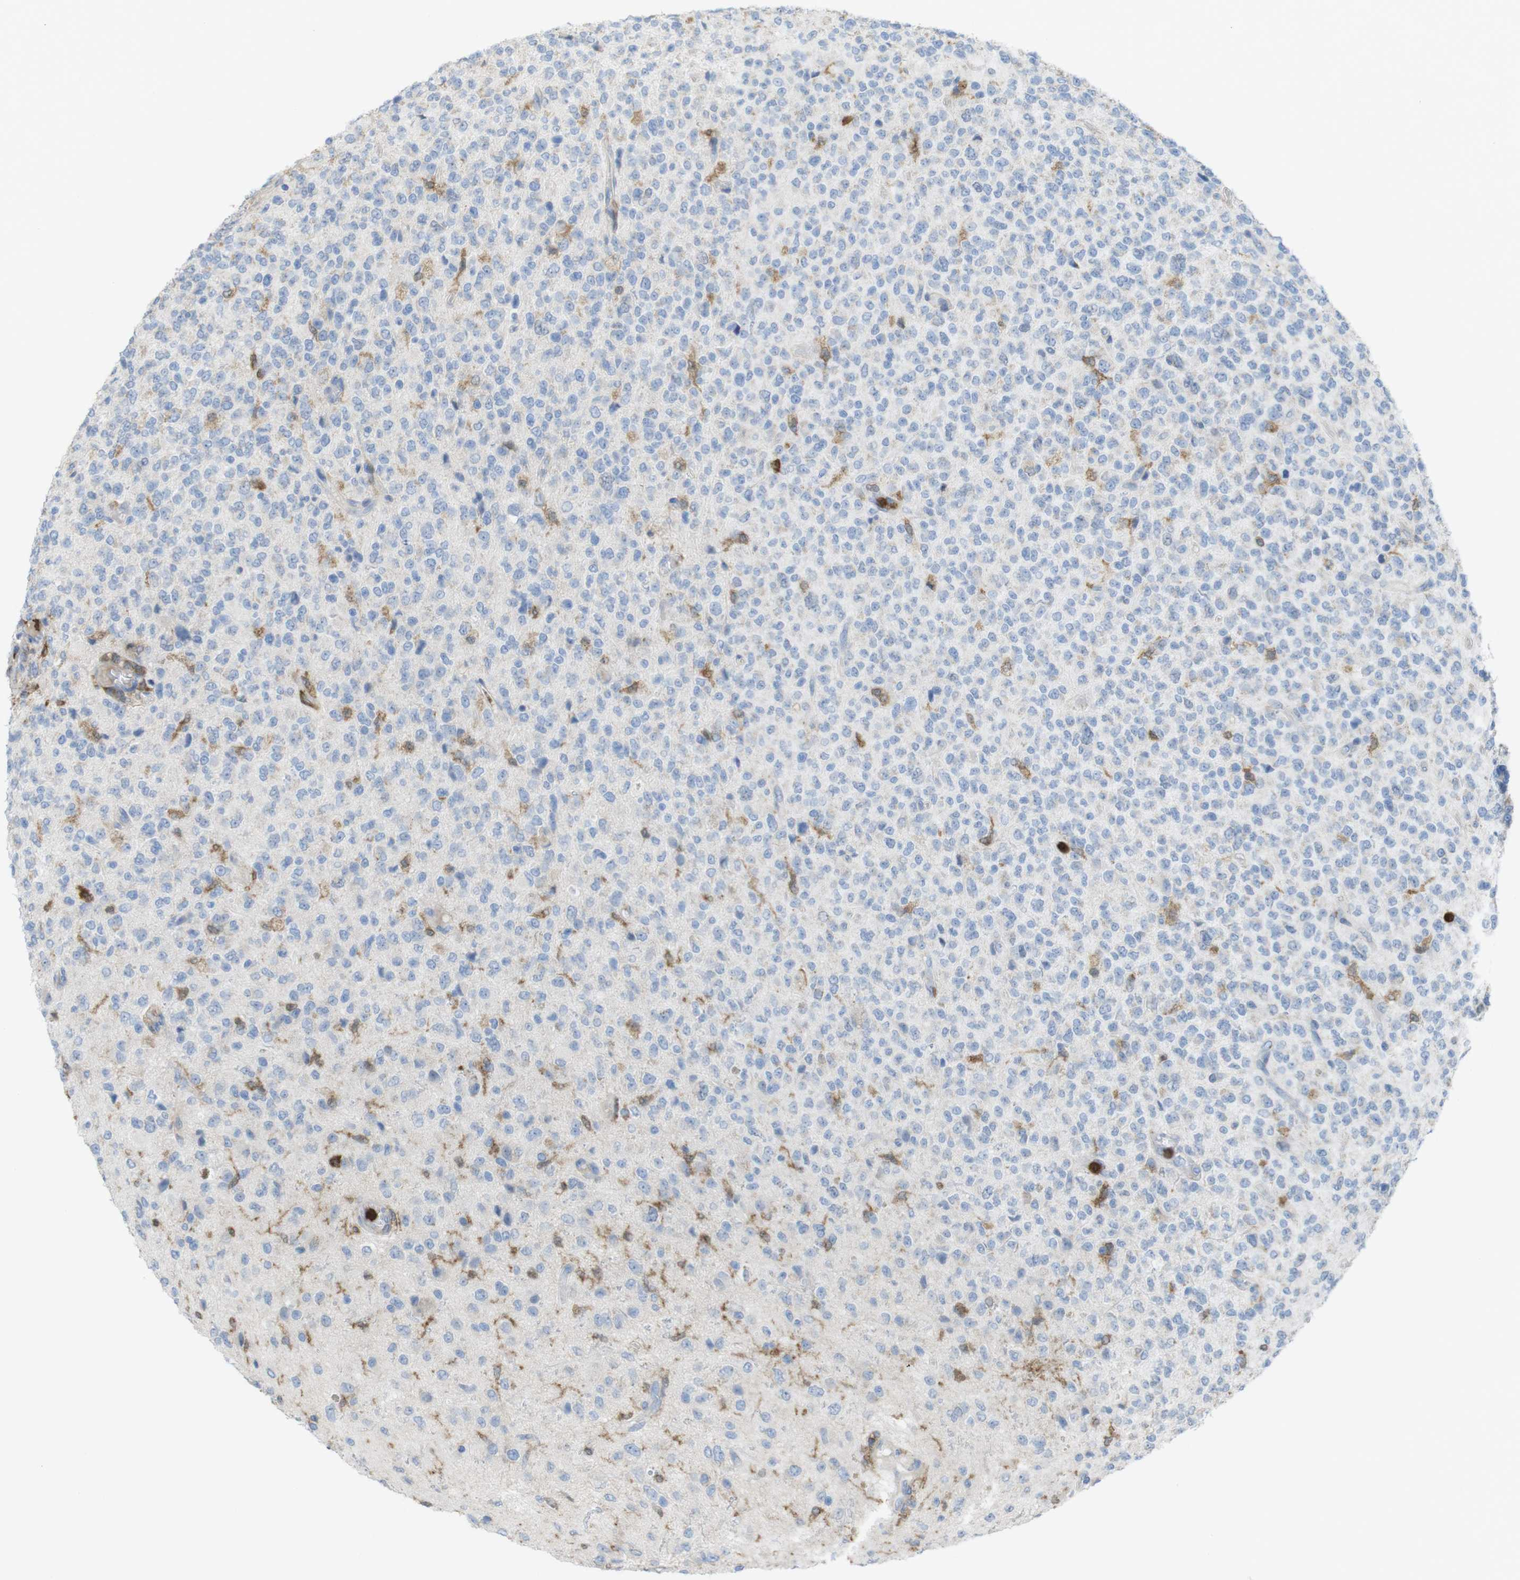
{"staining": {"intensity": "moderate", "quantity": "<25%", "location": "cytoplasmic/membranous"}, "tissue": "glioma", "cell_type": "Tumor cells", "image_type": "cancer", "snomed": [{"axis": "morphology", "description": "Glioma, malignant, High grade"}, {"axis": "topography", "description": "pancreas cauda"}], "caption": "This photomicrograph shows IHC staining of human malignant high-grade glioma, with low moderate cytoplasmic/membranous positivity in approximately <25% of tumor cells.", "gene": "PRKCD", "patient": {"sex": "male", "age": 60}}